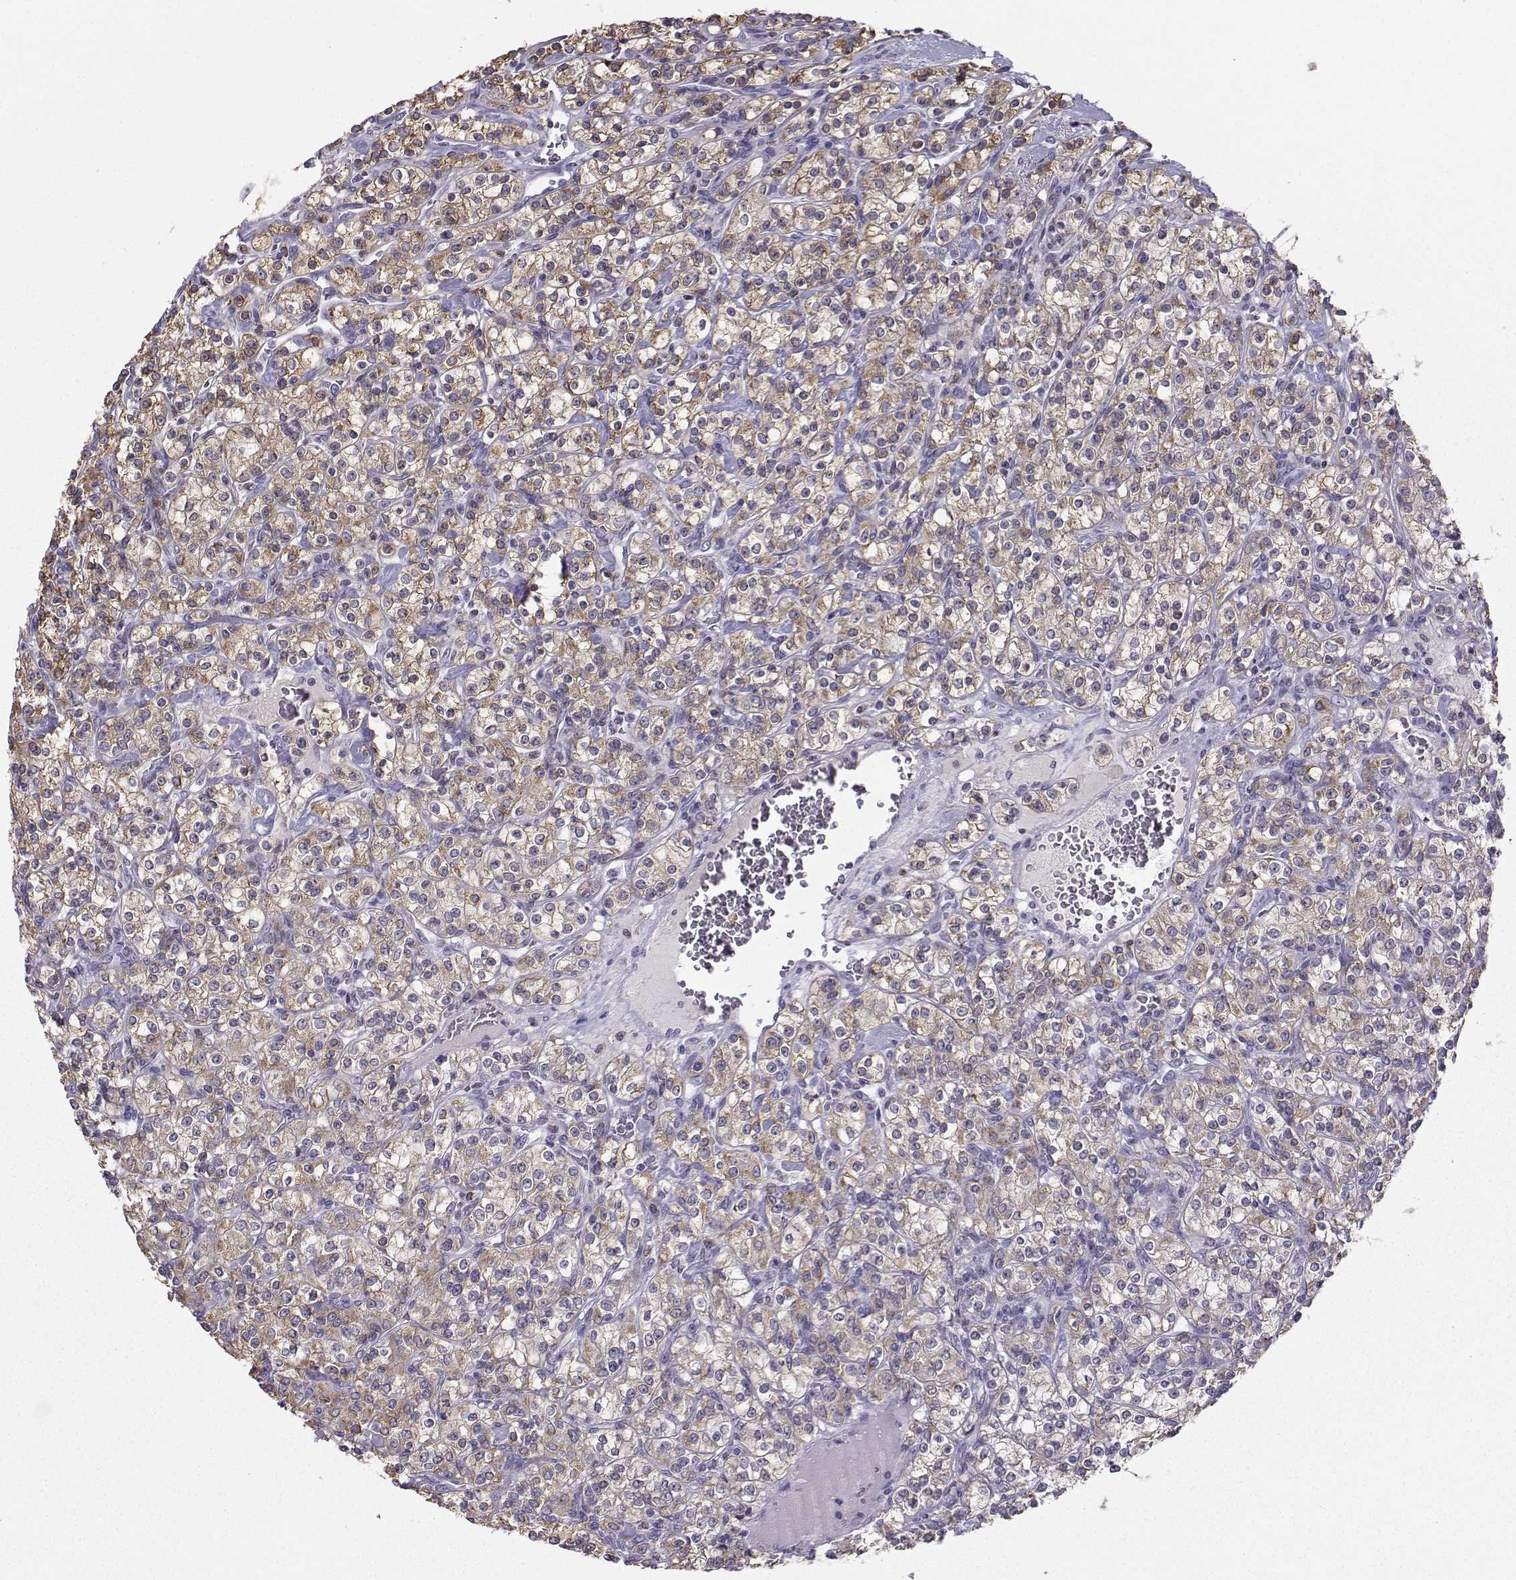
{"staining": {"intensity": "moderate", "quantity": ">75%", "location": "cytoplasmic/membranous"}, "tissue": "renal cancer", "cell_type": "Tumor cells", "image_type": "cancer", "snomed": [{"axis": "morphology", "description": "Adenocarcinoma, NOS"}, {"axis": "topography", "description": "Kidney"}], "caption": "Tumor cells reveal medium levels of moderate cytoplasmic/membranous staining in approximately >75% of cells in human renal cancer (adenocarcinoma). (Brightfield microscopy of DAB IHC at high magnification).", "gene": "DCLK3", "patient": {"sex": "male", "age": 77}}